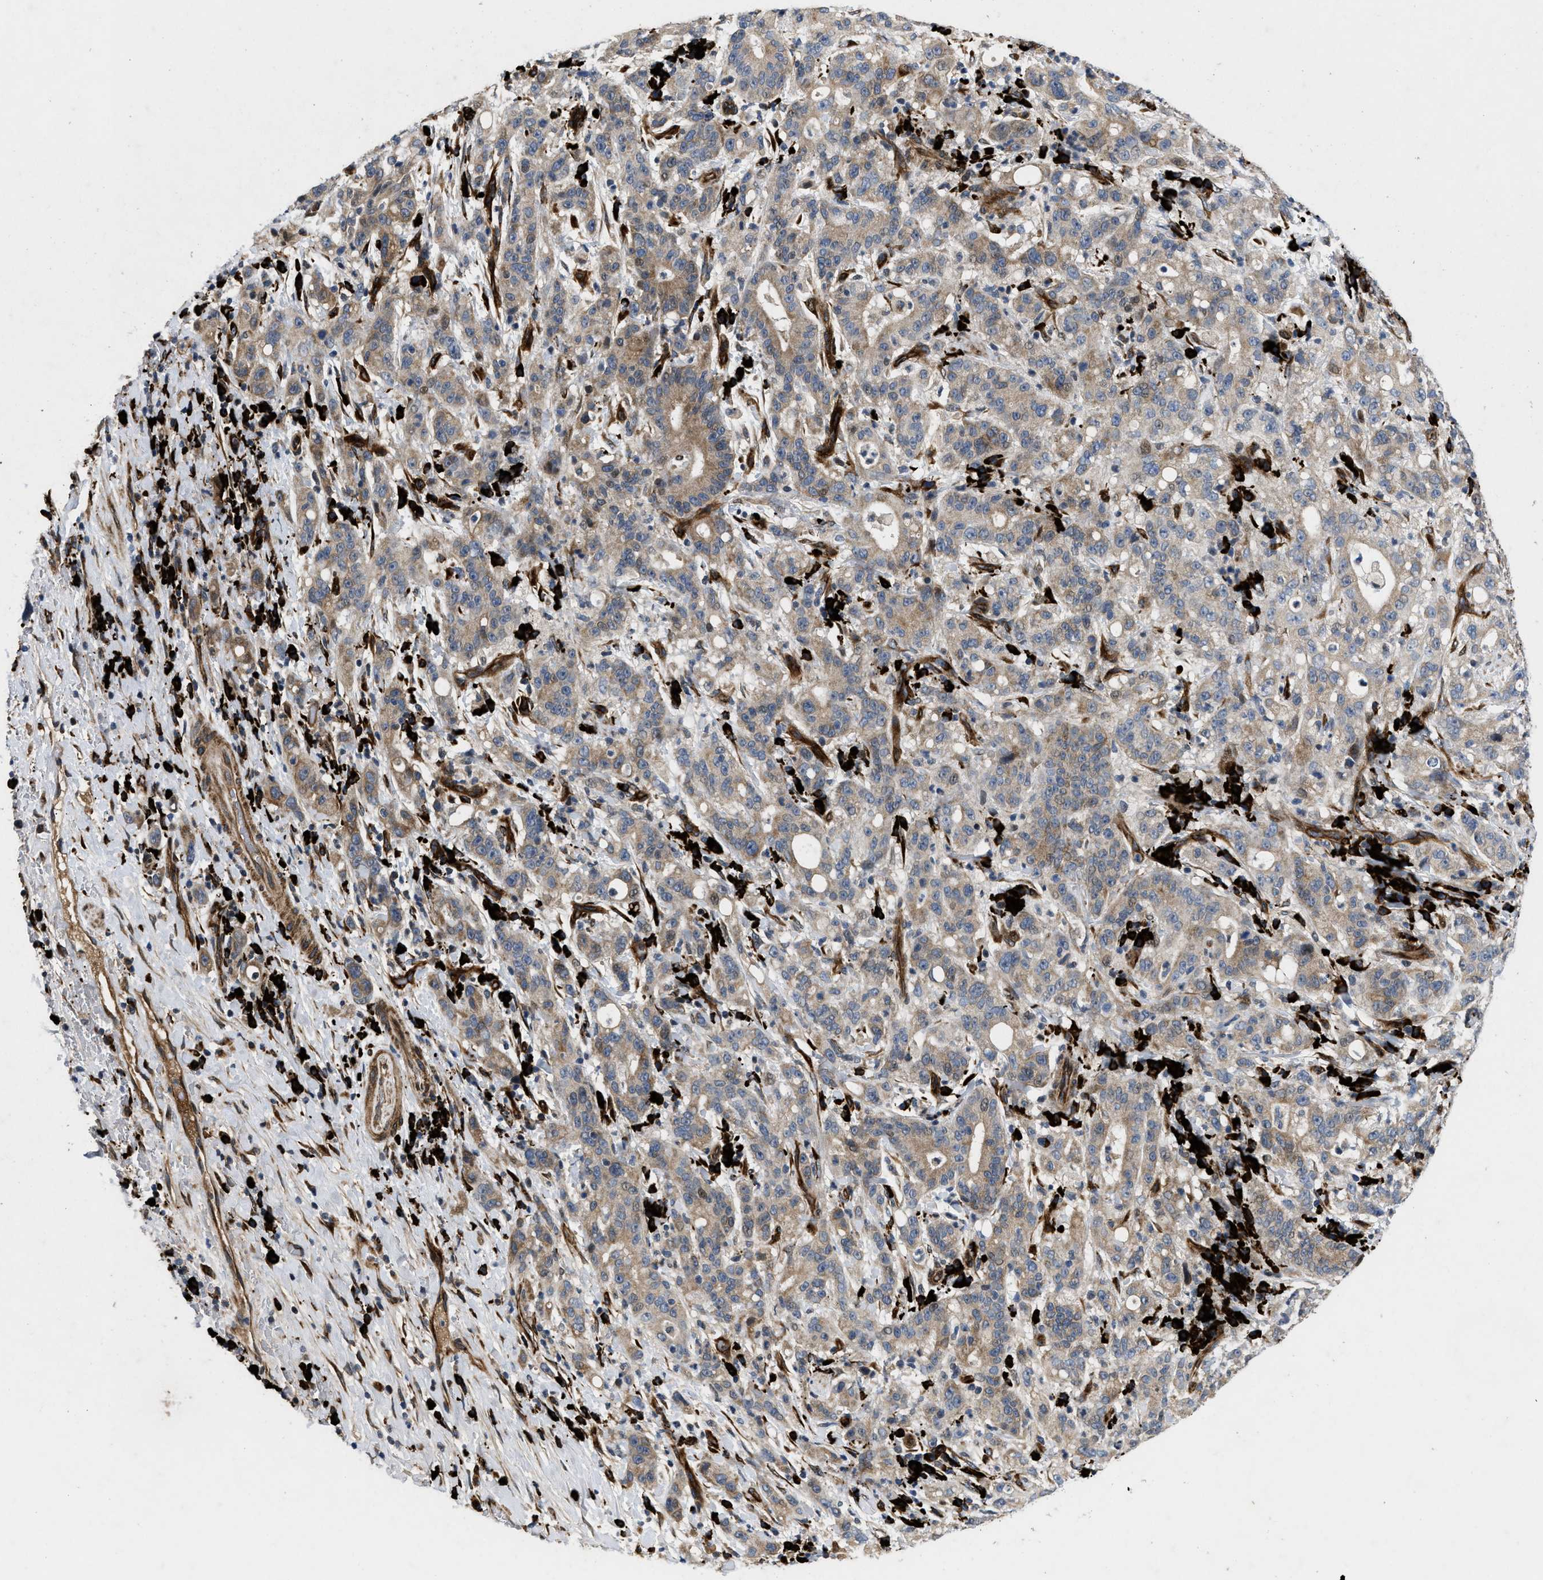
{"staining": {"intensity": "moderate", "quantity": "<25%", "location": "cytoplasmic/membranous"}, "tissue": "liver cancer", "cell_type": "Tumor cells", "image_type": "cancer", "snomed": [{"axis": "morphology", "description": "Cholangiocarcinoma"}, {"axis": "topography", "description": "Liver"}], "caption": "Liver cholangiocarcinoma stained for a protein (brown) demonstrates moderate cytoplasmic/membranous positive expression in about <25% of tumor cells.", "gene": "HSPA12B", "patient": {"sex": "female", "age": 38}}